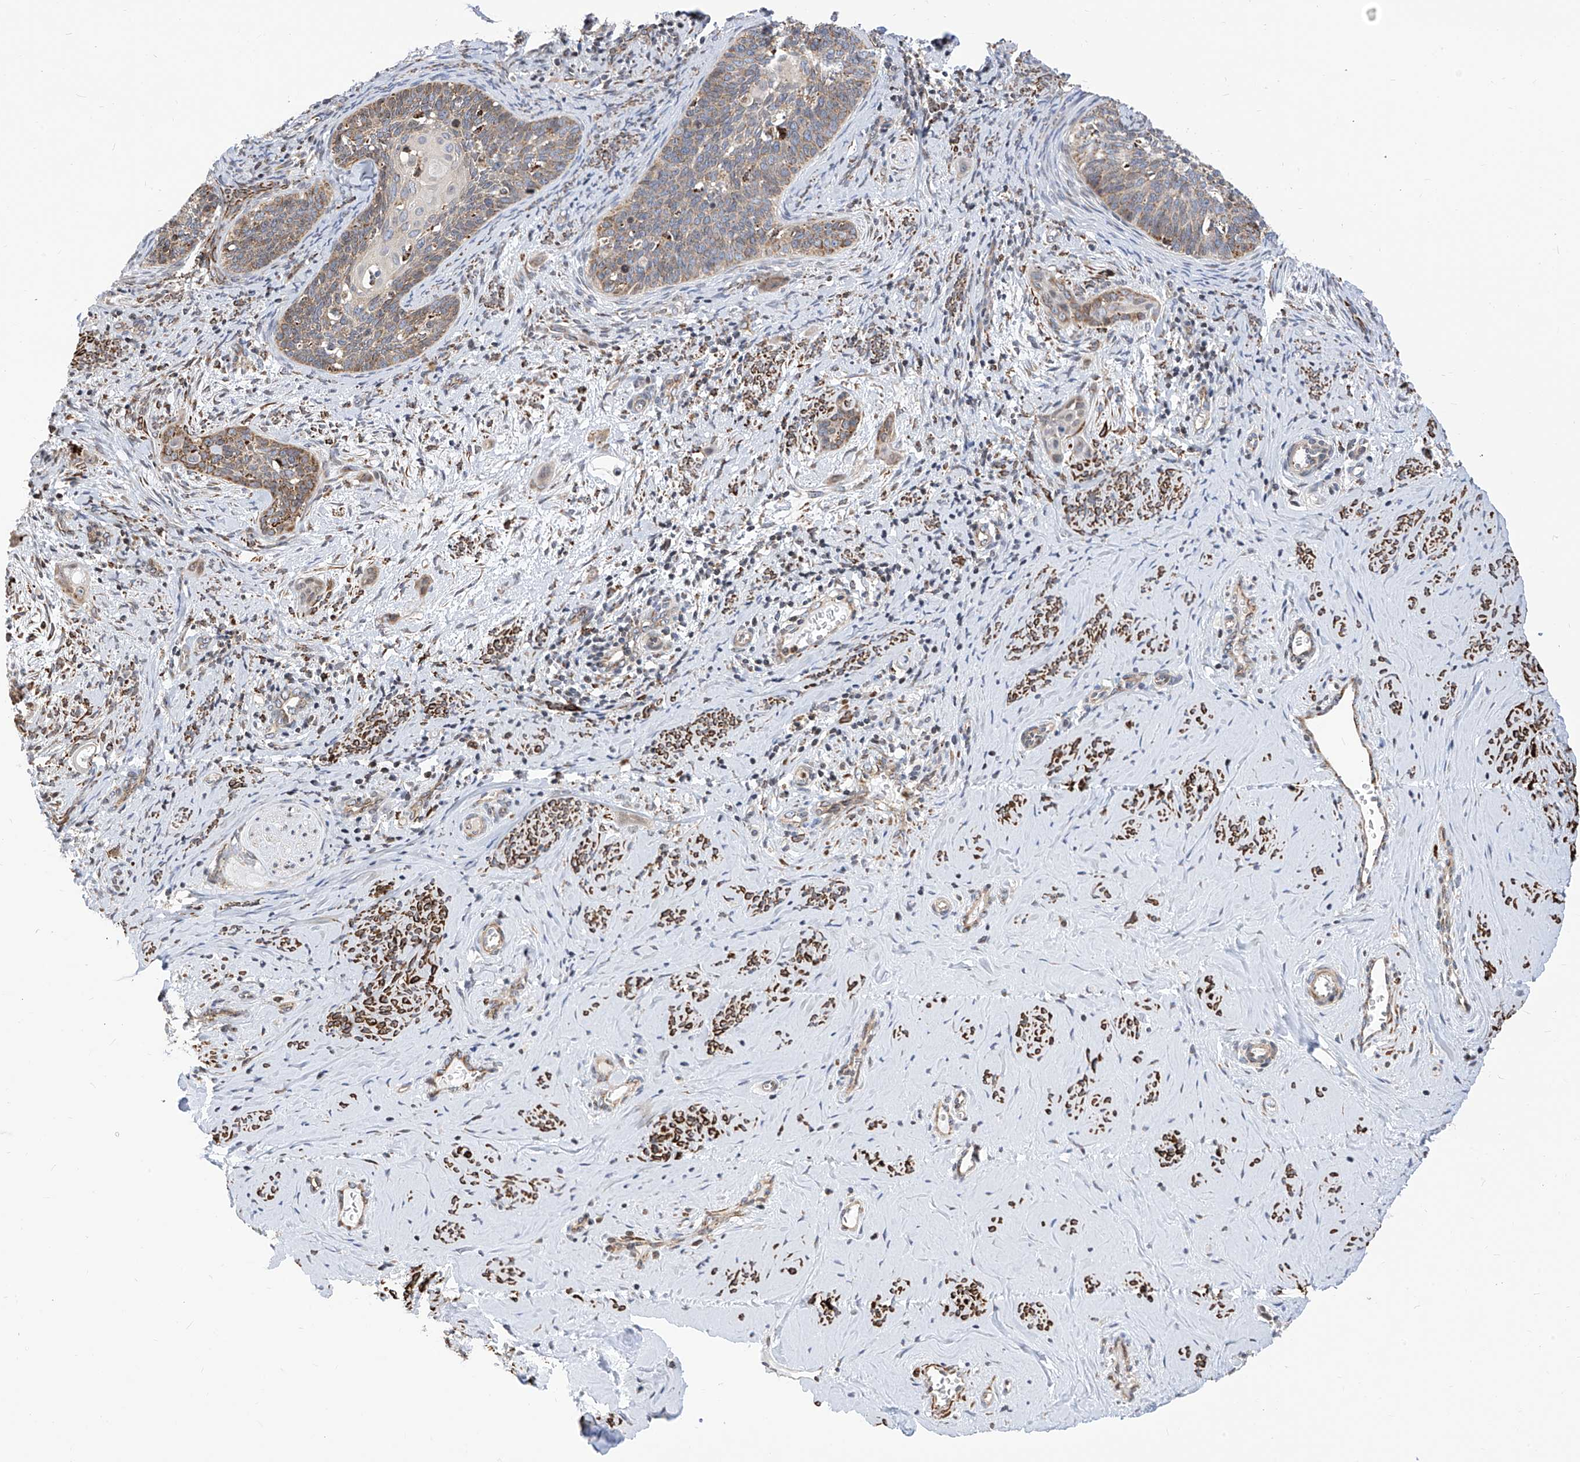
{"staining": {"intensity": "moderate", "quantity": ">75%", "location": "cytoplasmic/membranous"}, "tissue": "cervical cancer", "cell_type": "Tumor cells", "image_type": "cancer", "snomed": [{"axis": "morphology", "description": "Squamous cell carcinoma, NOS"}, {"axis": "topography", "description": "Cervix"}], "caption": "The micrograph displays staining of cervical cancer, revealing moderate cytoplasmic/membranous protein staining (brown color) within tumor cells.", "gene": "TTLL8", "patient": {"sex": "female", "age": 33}}